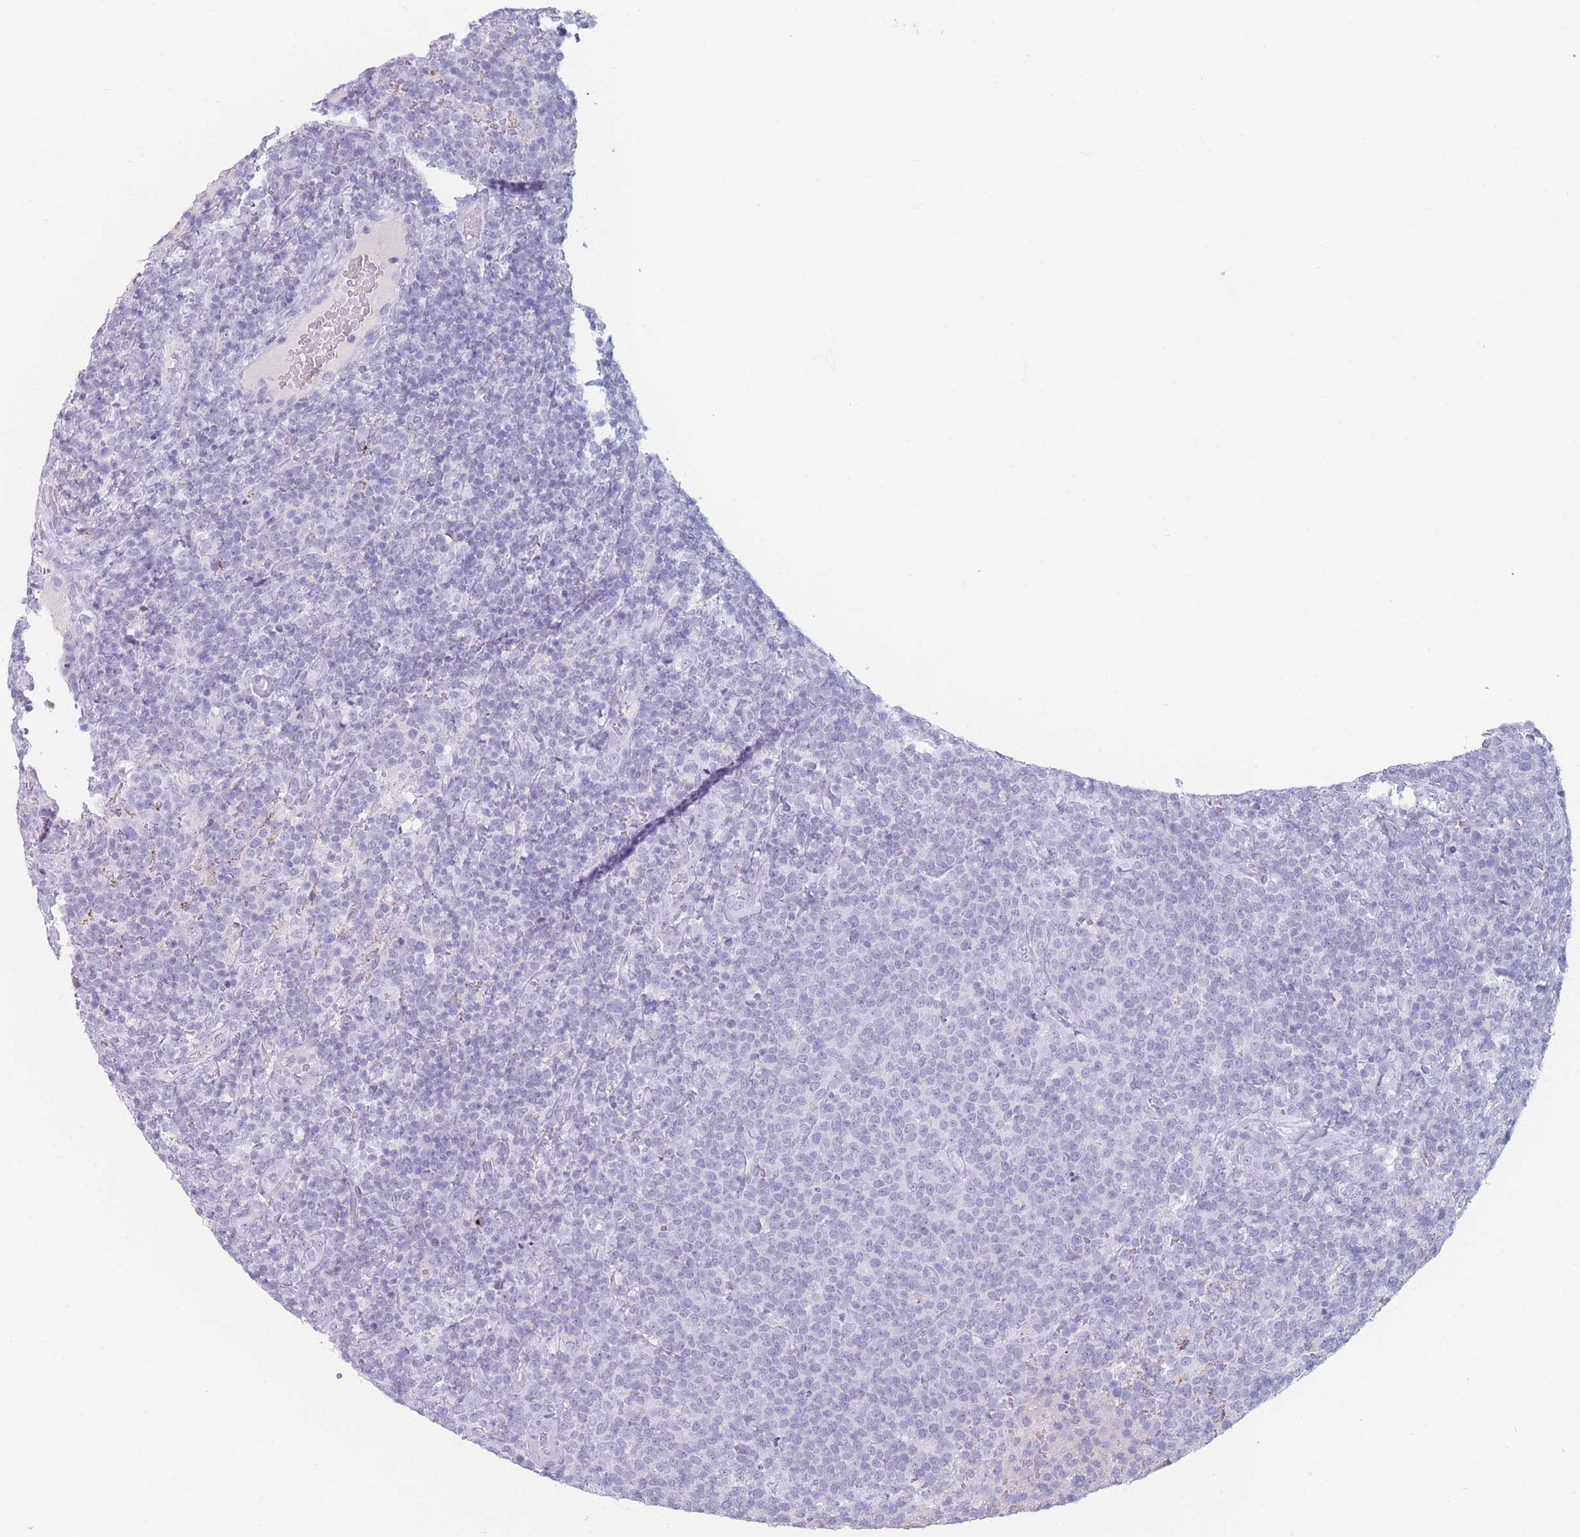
{"staining": {"intensity": "negative", "quantity": "none", "location": "none"}, "tissue": "lymphoma", "cell_type": "Tumor cells", "image_type": "cancer", "snomed": [{"axis": "morphology", "description": "Malignant lymphoma, non-Hodgkin's type, High grade"}, {"axis": "topography", "description": "Lymph node"}], "caption": "This is a micrograph of IHC staining of high-grade malignant lymphoma, non-Hodgkin's type, which shows no expression in tumor cells.", "gene": "GPR12", "patient": {"sex": "male", "age": 61}}